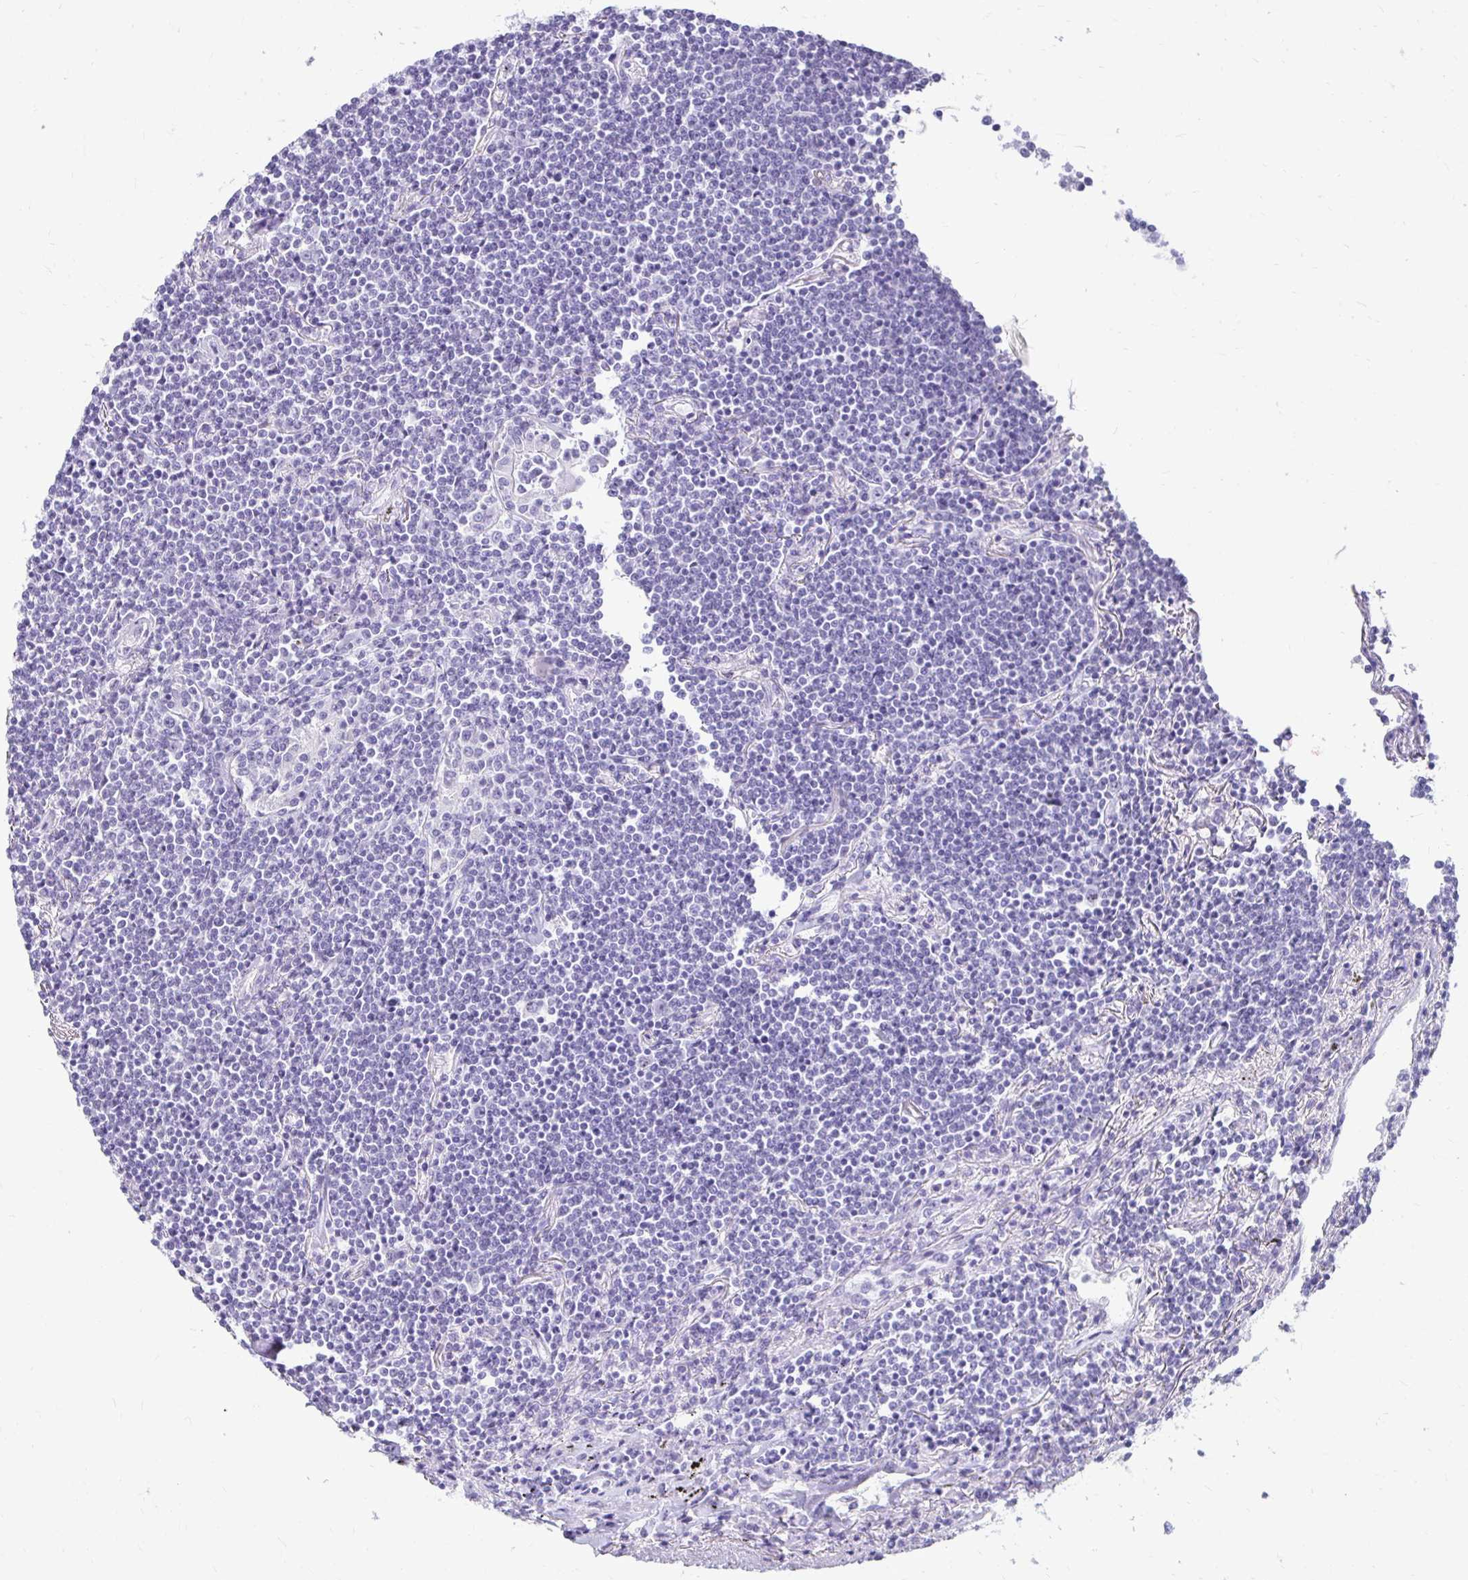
{"staining": {"intensity": "negative", "quantity": "none", "location": "none"}, "tissue": "lymphoma", "cell_type": "Tumor cells", "image_type": "cancer", "snomed": [{"axis": "morphology", "description": "Malignant lymphoma, non-Hodgkin's type, Low grade"}, {"axis": "topography", "description": "Lung"}], "caption": "Tumor cells are negative for brown protein staining in lymphoma.", "gene": "CST6", "patient": {"sex": "female", "age": 71}}